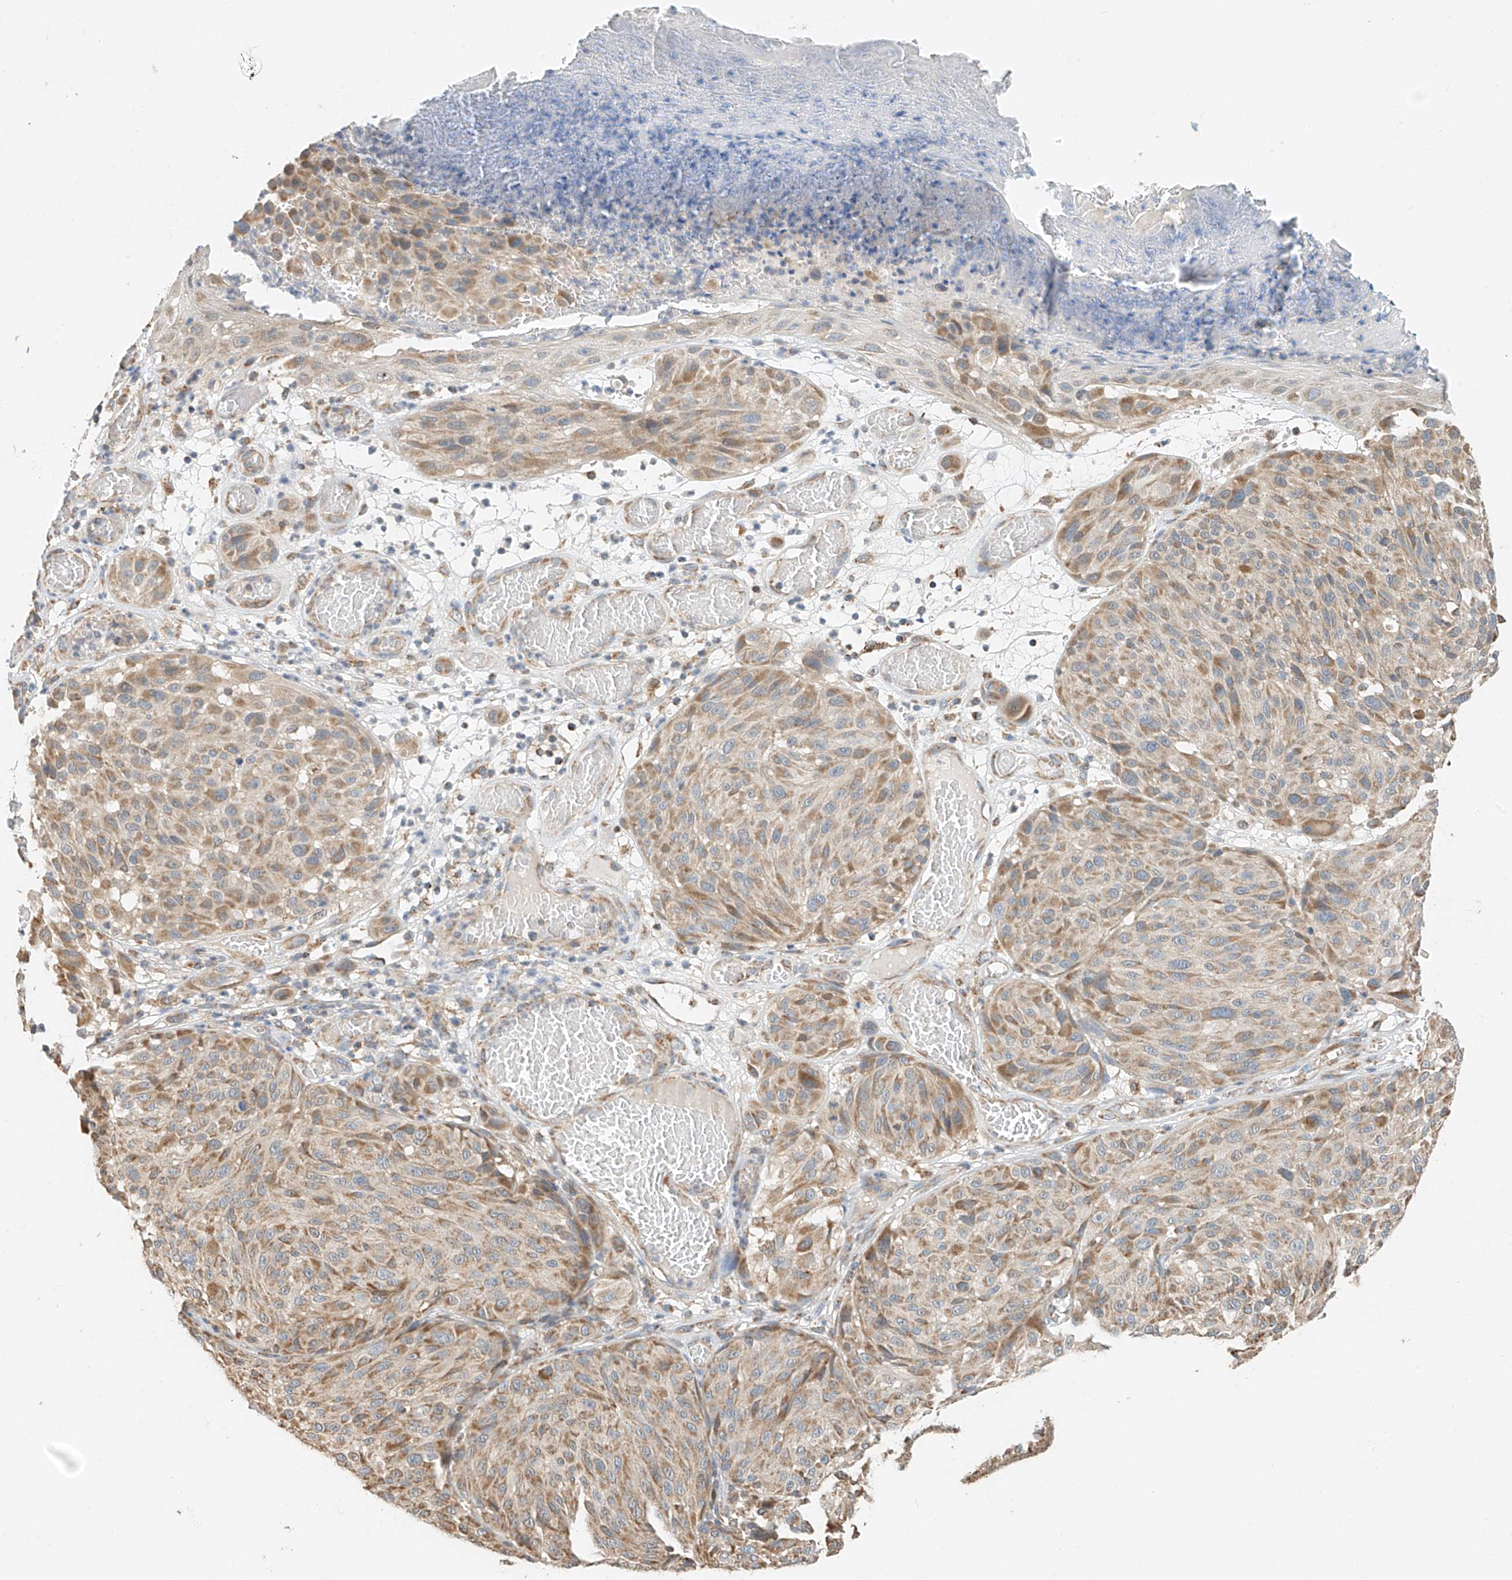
{"staining": {"intensity": "moderate", "quantity": "25%-75%", "location": "cytoplasmic/membranous"}, "tissue": "melanoma", "cell_type": "Tumor cells", "image_type": "cancer", "snomed": [{"axis": "morphology", "description": "Malignant melanoma, NOS"}, {"axis": "topography", "description": "Skin"}], "caption": "IHC staining of melanoma, which demonstrates medium levels of moderate cytoplasmic/membranous expression in about 25%-75% of tumor cells indicating moderate cytoplasmic/membranous protein staining. The staining was performed using DAB (brown) for protein detection and nuclei were counterstained in hematoxylin (blue).", "gene": "YIPF7", "patient": {"sex": "male", "age": 83}}